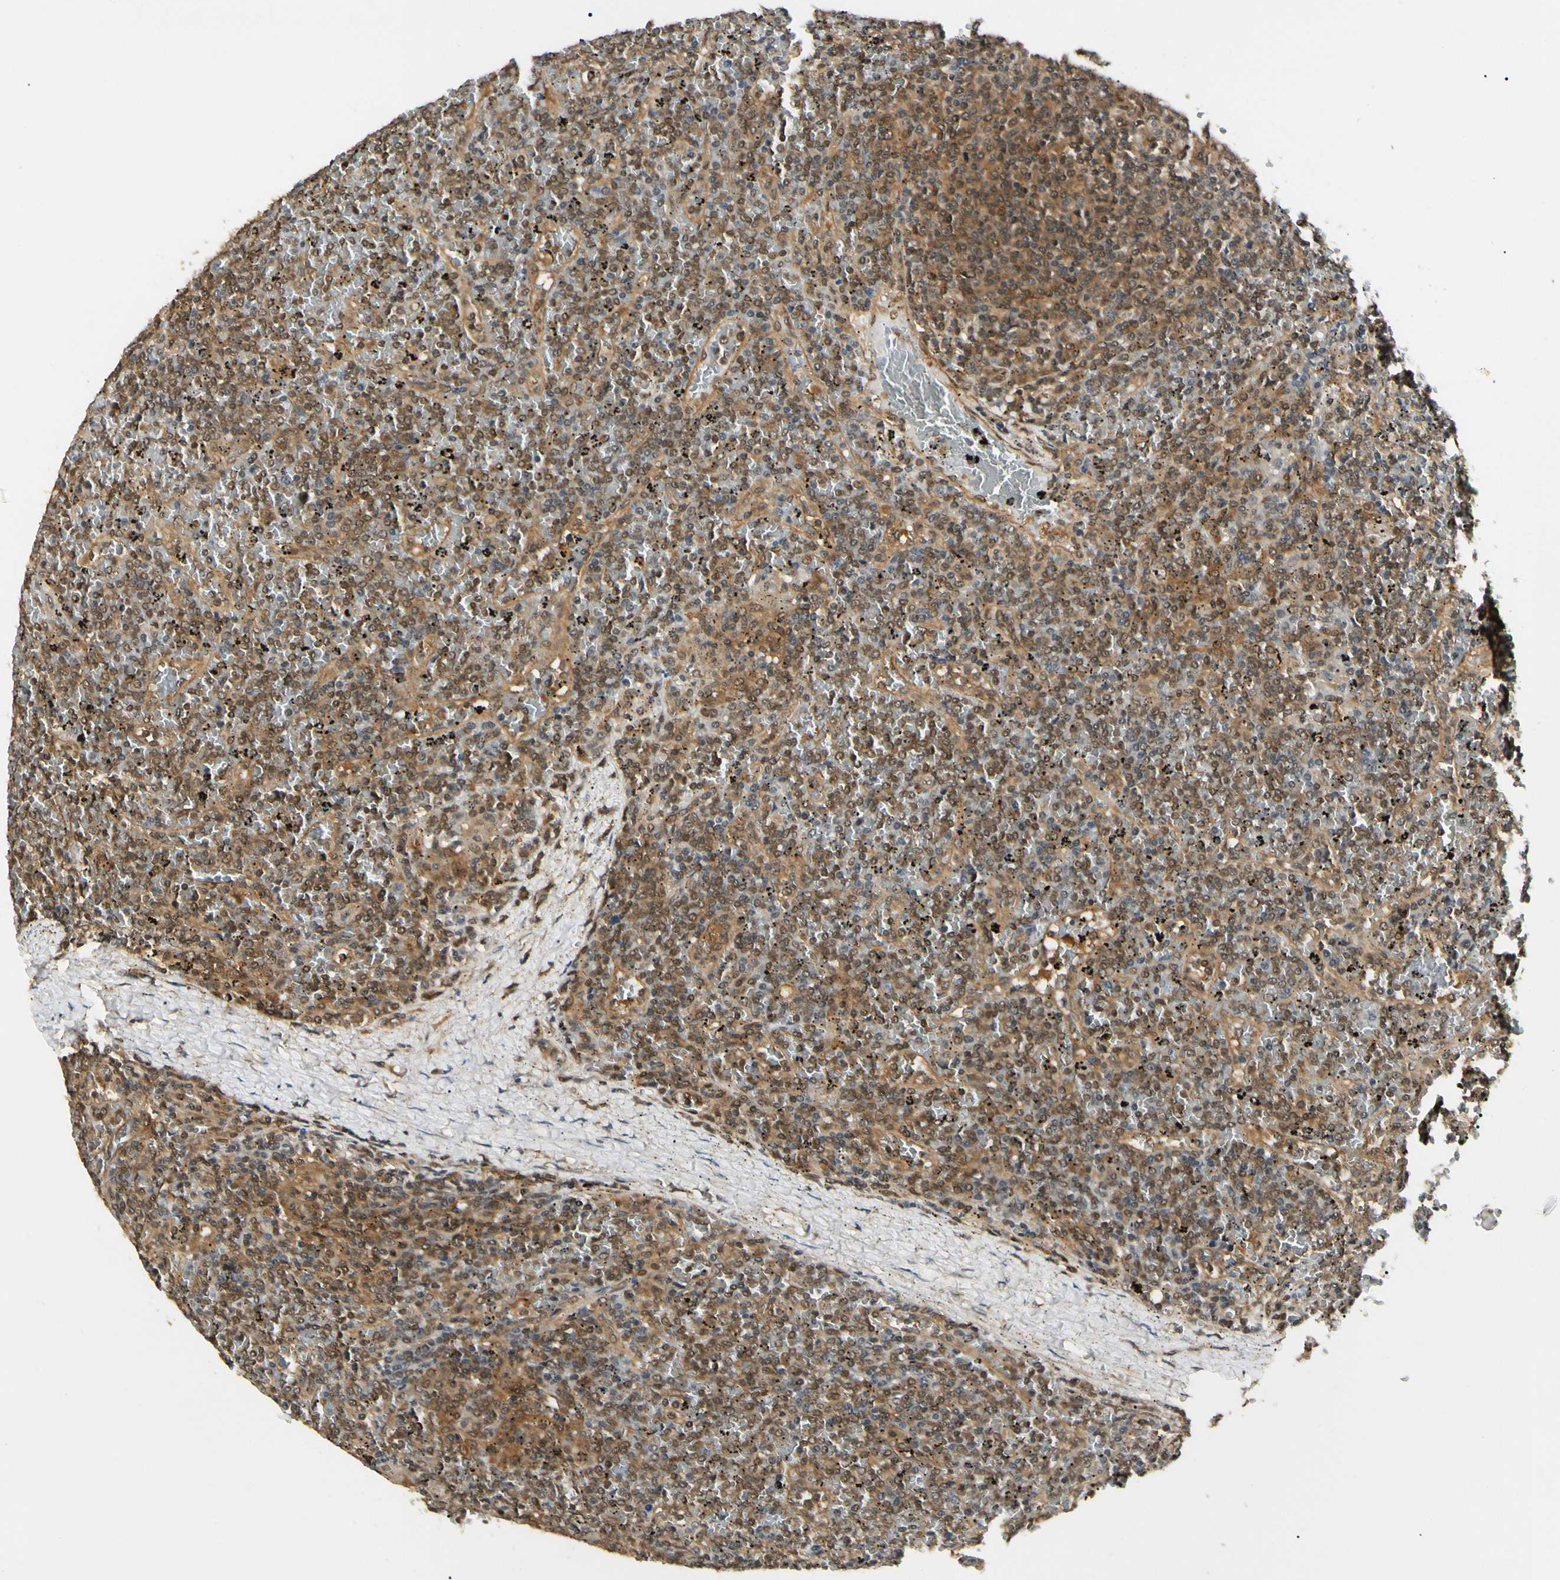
{"staining": {"intensity": "moderate", "quantity": ">75%", "location": "cytoplasmic/membranous,nuclear"}, "tissue": "lymphoma", "cell_type": "Tumor cells", "image_type": "cancer", "snomed": [{"axis": "morphology", "description": "Malignant lymphoma, non-Hodgkin's type, Low grade"}, {"axis": "topography", "description": "Spleen"}], "caption": "Immunohistochemical staining of lymphoma demonstrates moderate cytoplasmic/membranous and nuclear protein positivity in approximately >75% of tumor cells.", "gene": "UBE2Z", "patient": {"sex": "female", "age": 19}}